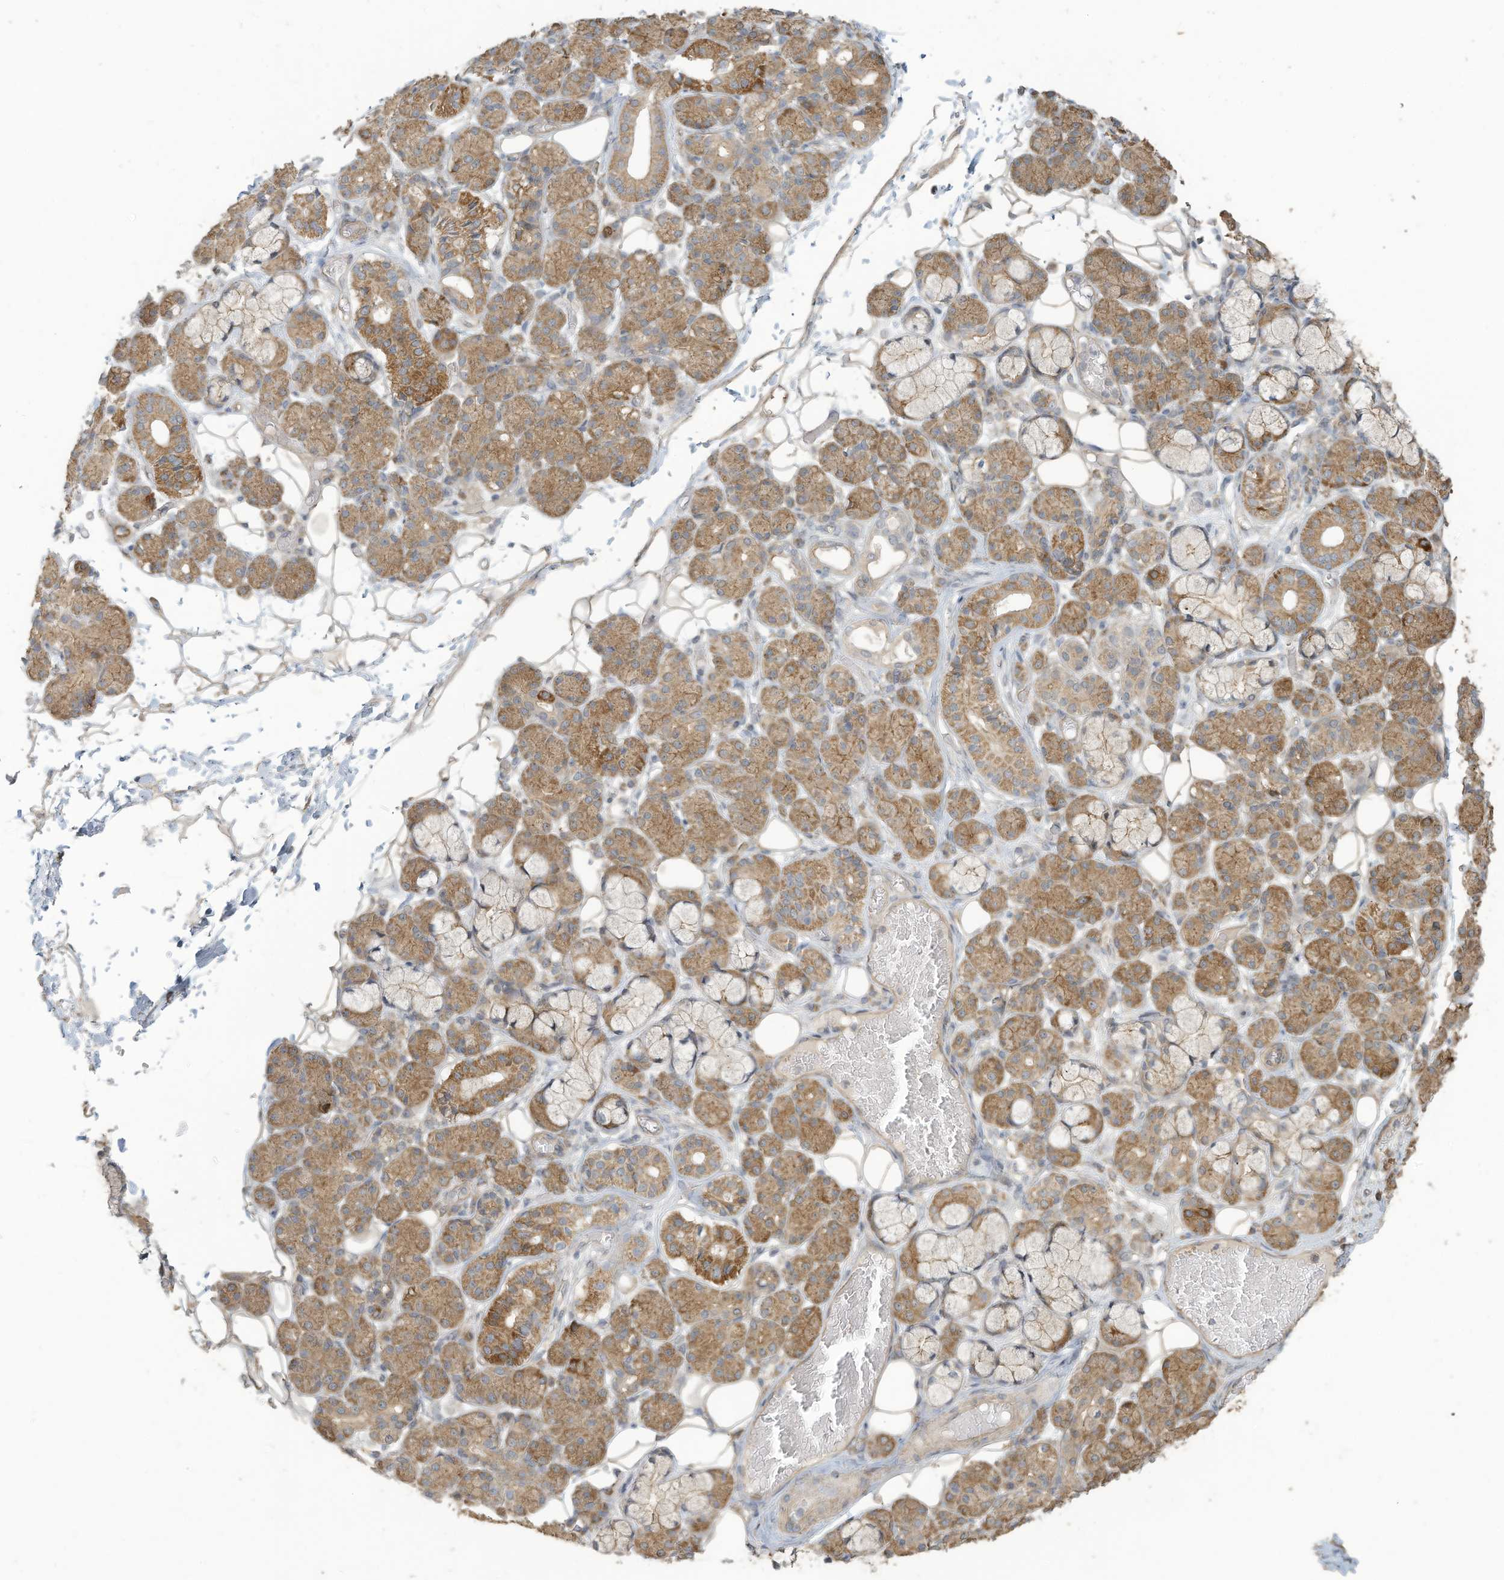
{"staining": {"intensity": "moderate", "quantity": ">75%", "location": "cytoplasmic/membranous"}, "tissue": "salivary gland", "cell_type": "Glandular cells", "image_type": "normal", "snomed": [{"axis": "morphology", "description": "Normal tissue, NOS"}, {"axis": "topography", "description": "Salivary gland"}], "caption": "The histopathology image exhibits immunohistochemical staining of unremarkable salivary gland. There is moderate cytoplasmic/membranous expression is identified in about >75% of glandular cells. The staining is performed using DAB (3,3'-diaminobenzidine) brown chromogen to label protein expression. The nuclei are counter-stained blue using hematoxylin.", "gene": "MAGIX", "patient": {"sex": "male", "age": 63}}